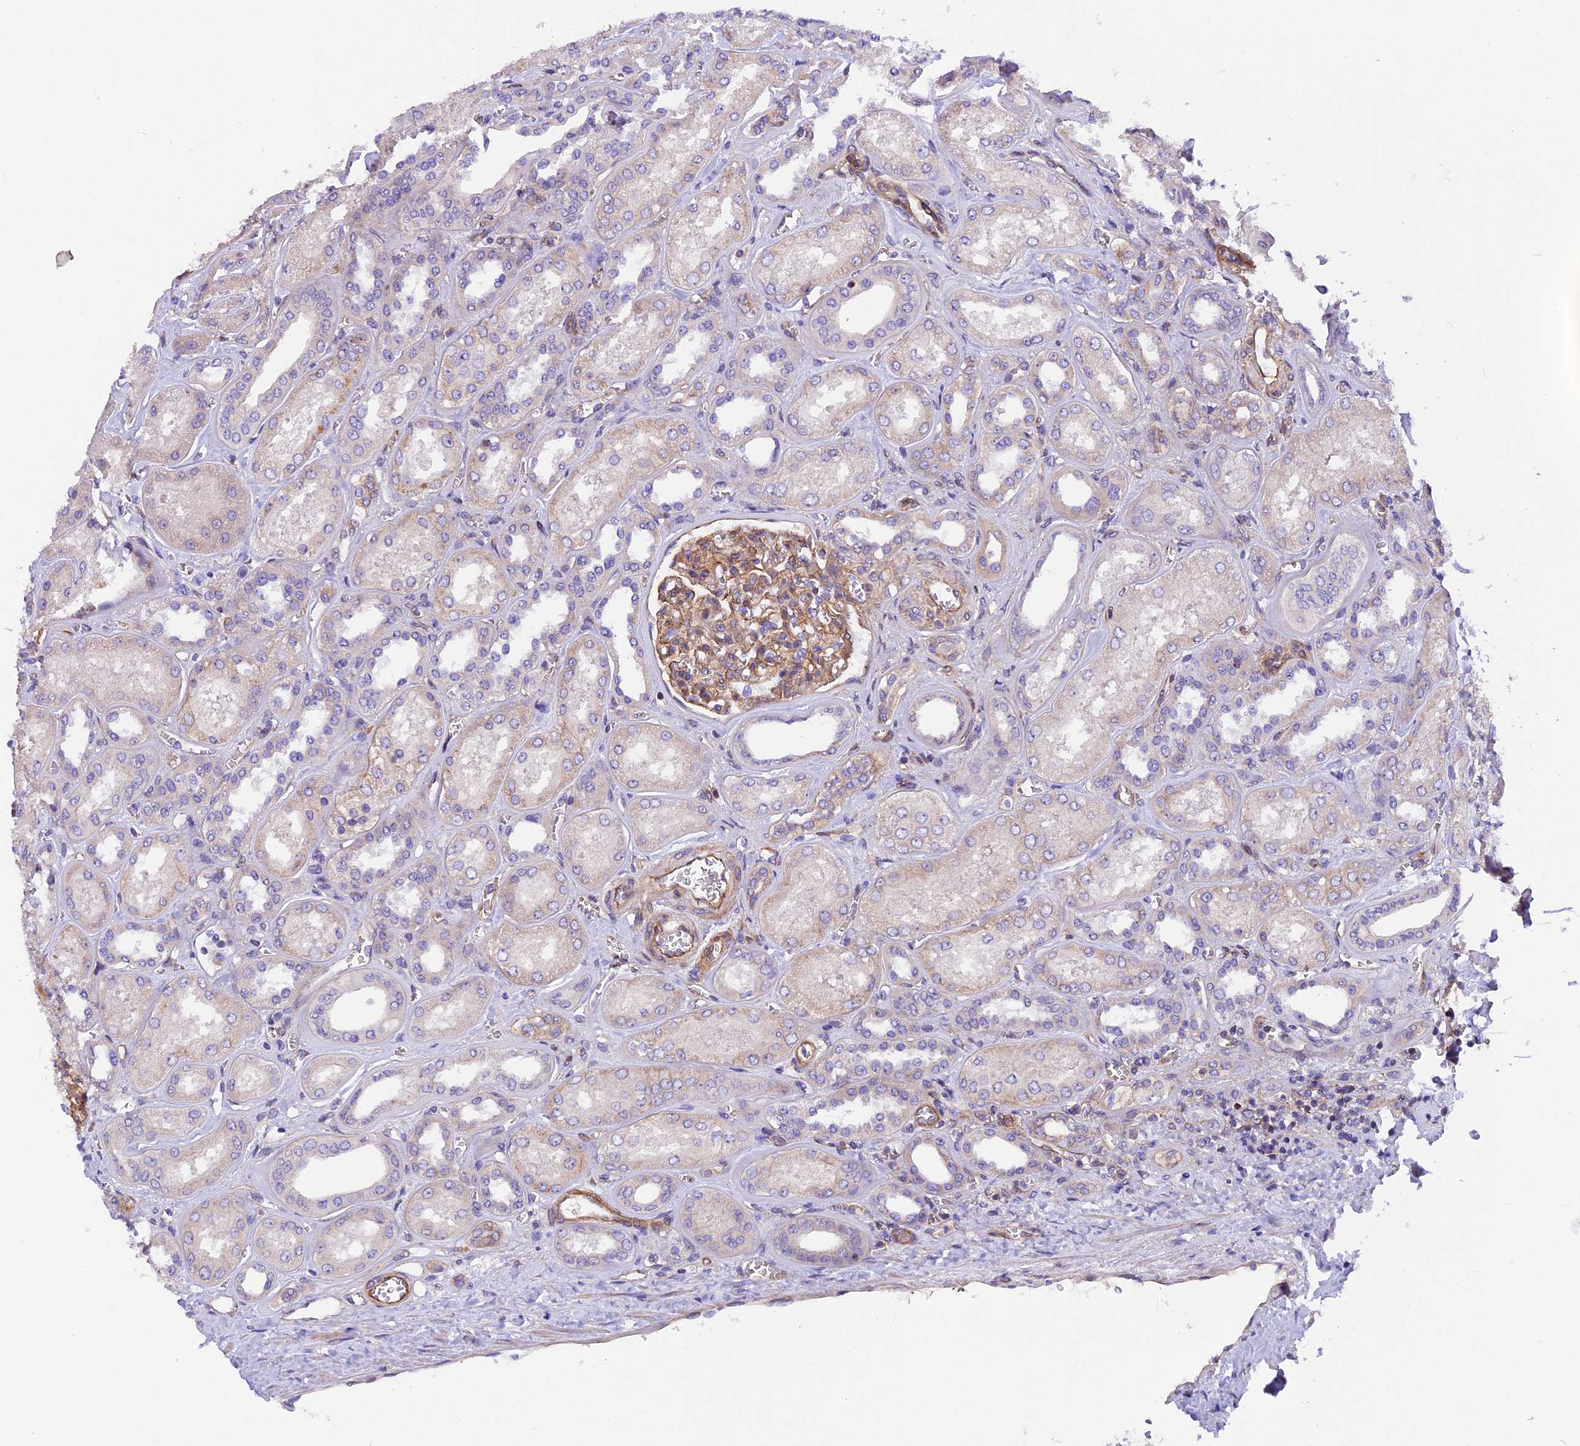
{"staining": {"intensity": "moderate", "quantity": ">75%", "location": "cytoplasmic/membranous"}, "tissue": "kidney", "cell_type": "Cells in glomeruli", "image_type": "normal", "snomed": [{"axis": "morphology", "description": "Normal tissue, NOS"}, {"axis": "morphology", "description": "Adenocarcinoma, NOS"}, {"axis": "topography", "description": "Kidney"}], "caption": "This is a photomicrograph of immunohistochemistry (IHC) staining of benign kidney, which shows moderate positivity in the cytoplasmic/membranous of cells in glomeruli.", "gene": "MED20", "patient": {"sex": "female", "age": 68}}